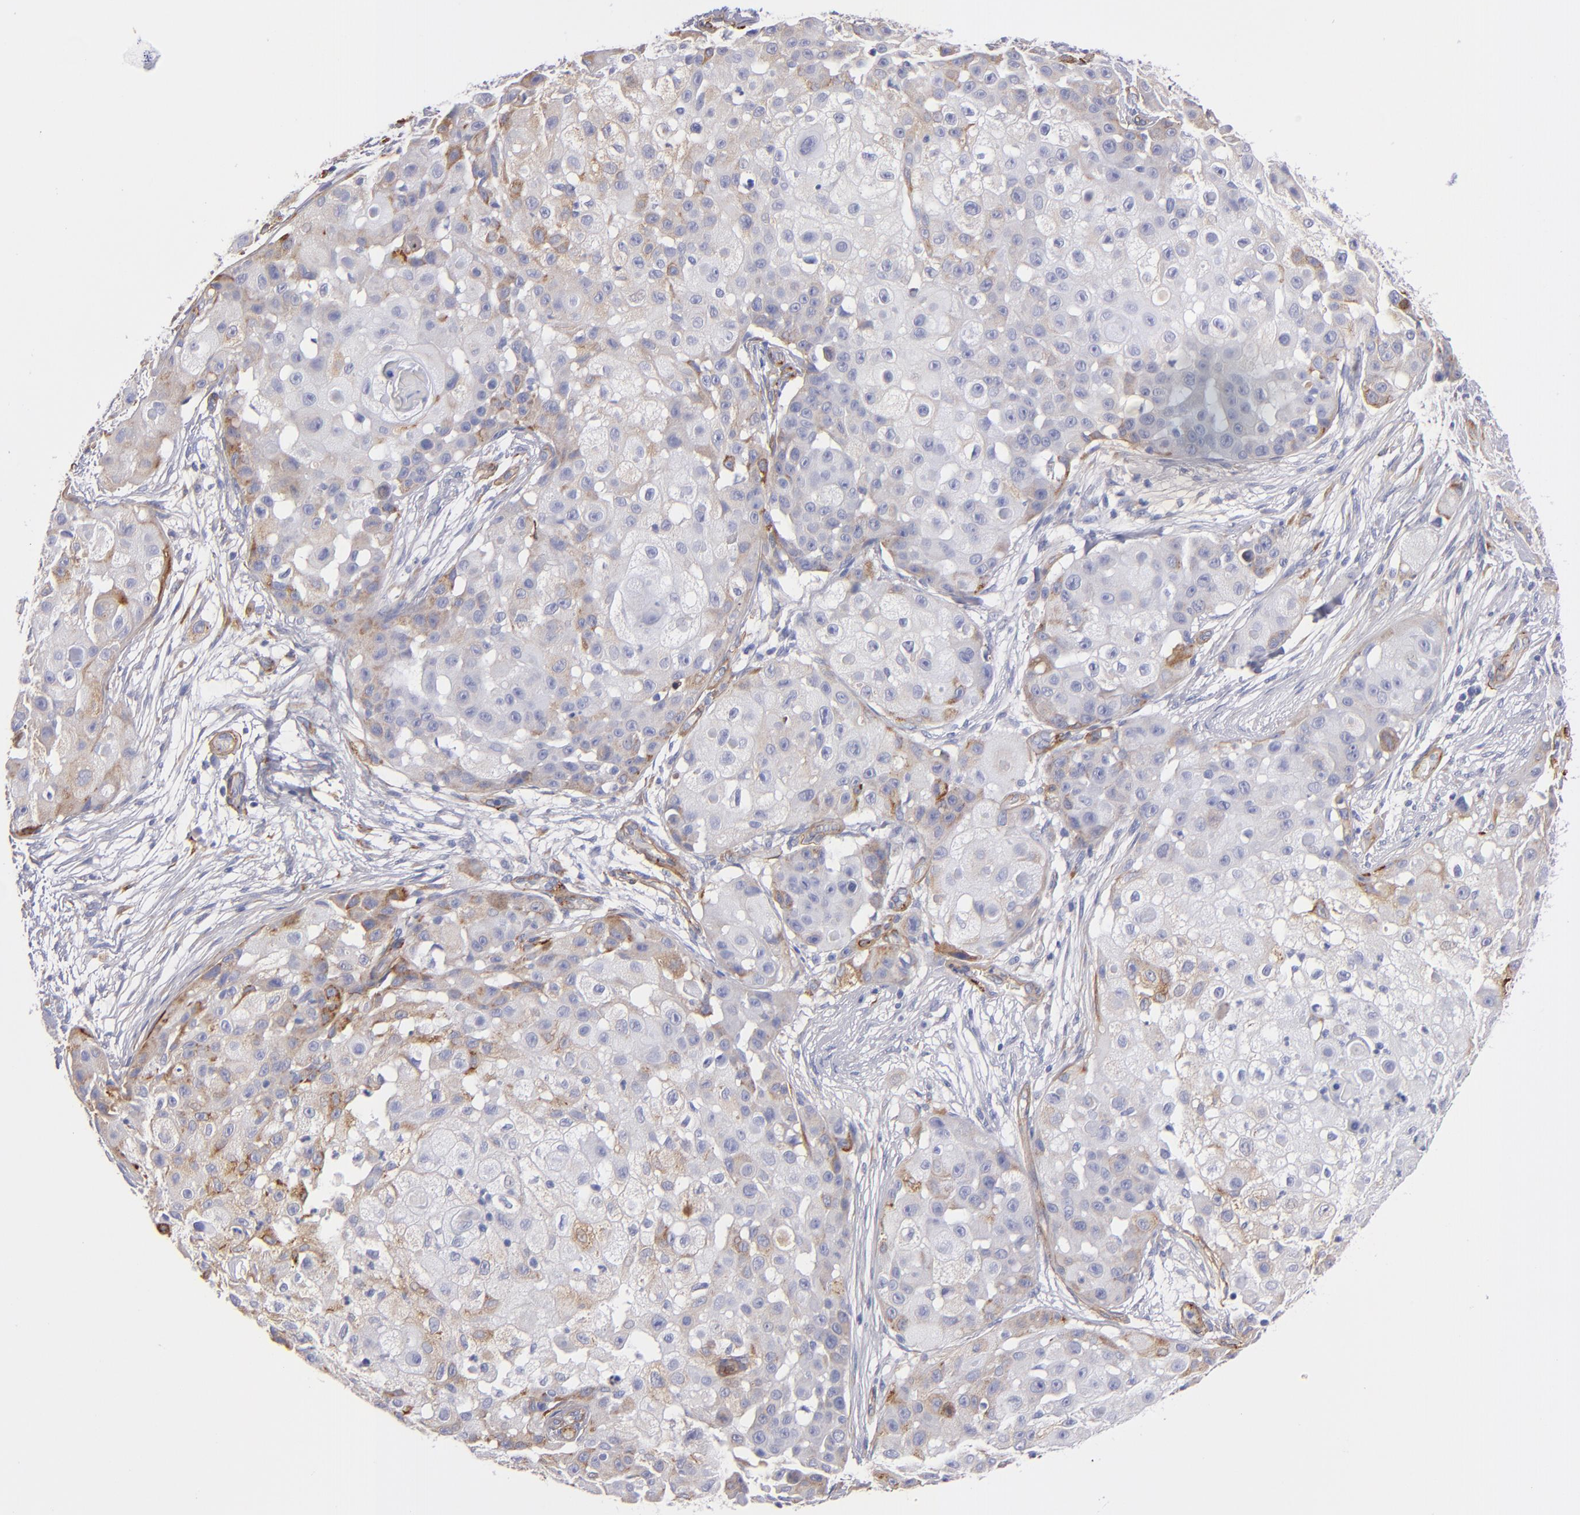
{"staining": {"intensity": "weak", "quantity": "<25%", "location": "cytoplasmic/membranous"}, "tissue": "skin cancer", "cell_type": "Tumor cells", "image_type": "cancer", "snomed": [{"axis": "morphology", "description": "Squamous cell carcinoma, NOS"}, {"axis": "topography", "description": "Skin"}], "caption": "An immunohistochemistry (IHC) micrograph of skin cancer is shown. There is no staining in tumor cells of skin cancer.", "gene": "LAMC1", "patient": {"sex": "female", "age": 57}}